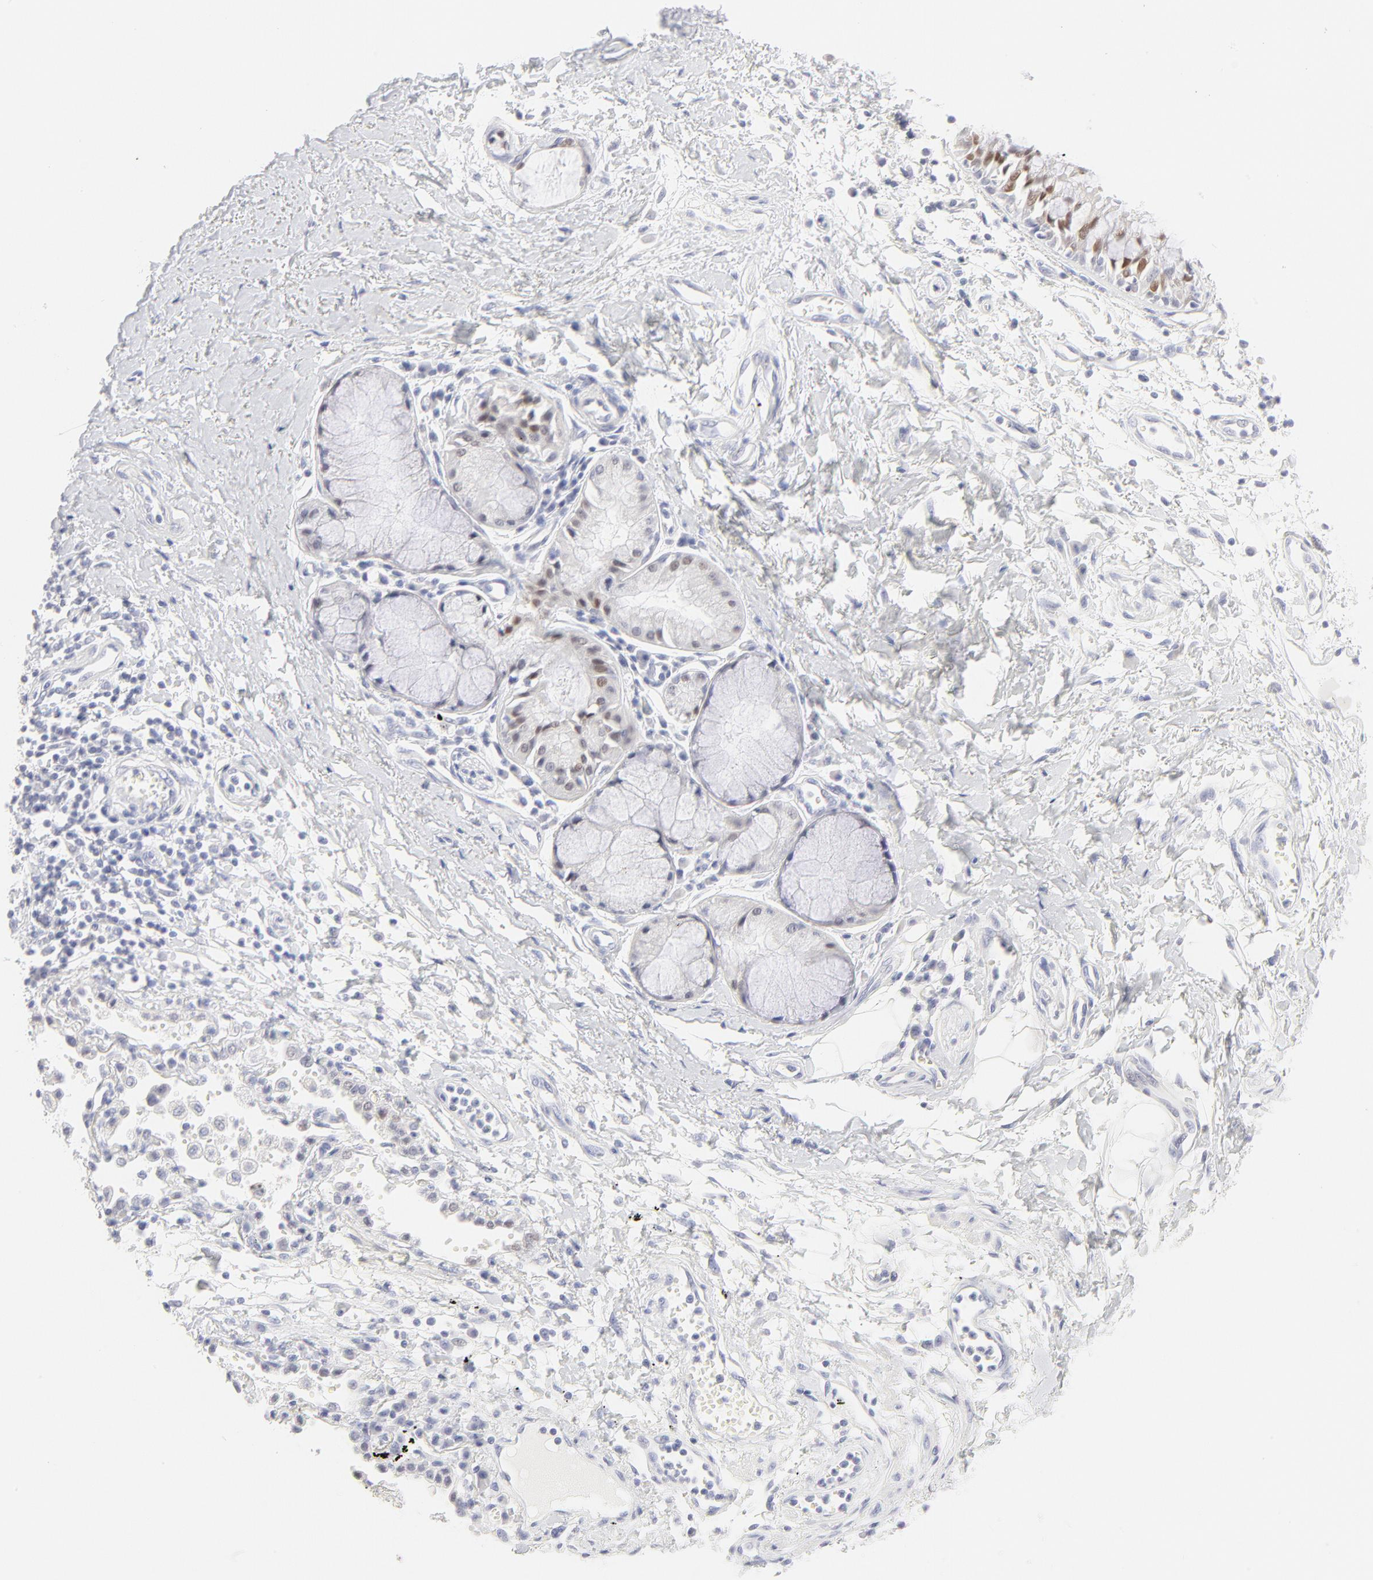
{"staining": {"intensity": "negative", "quantity": "none", "location": "none"}, "tissue": "adipose tissue", "cell_type": "Adipocytes", "image_type": "normal", "snomed": [{"axis": "morphology", "description": "Normal tissue, NOS"}, {"axis": "morphology", "description": "Adenocarcinoma, NOS"}, {"axis": "topography", "description": "Cartilage tissue"}, {"axis": "topography", "description": "Bronchus"}, {"axis": "topography", "description": "Lung"}], "caption": "Immunohistochemical staining of benign human adipose tissue reveals no significant staining in adipocytes.", "gene": "ELF3", "patient": {"sex": "female", "age": 67}}